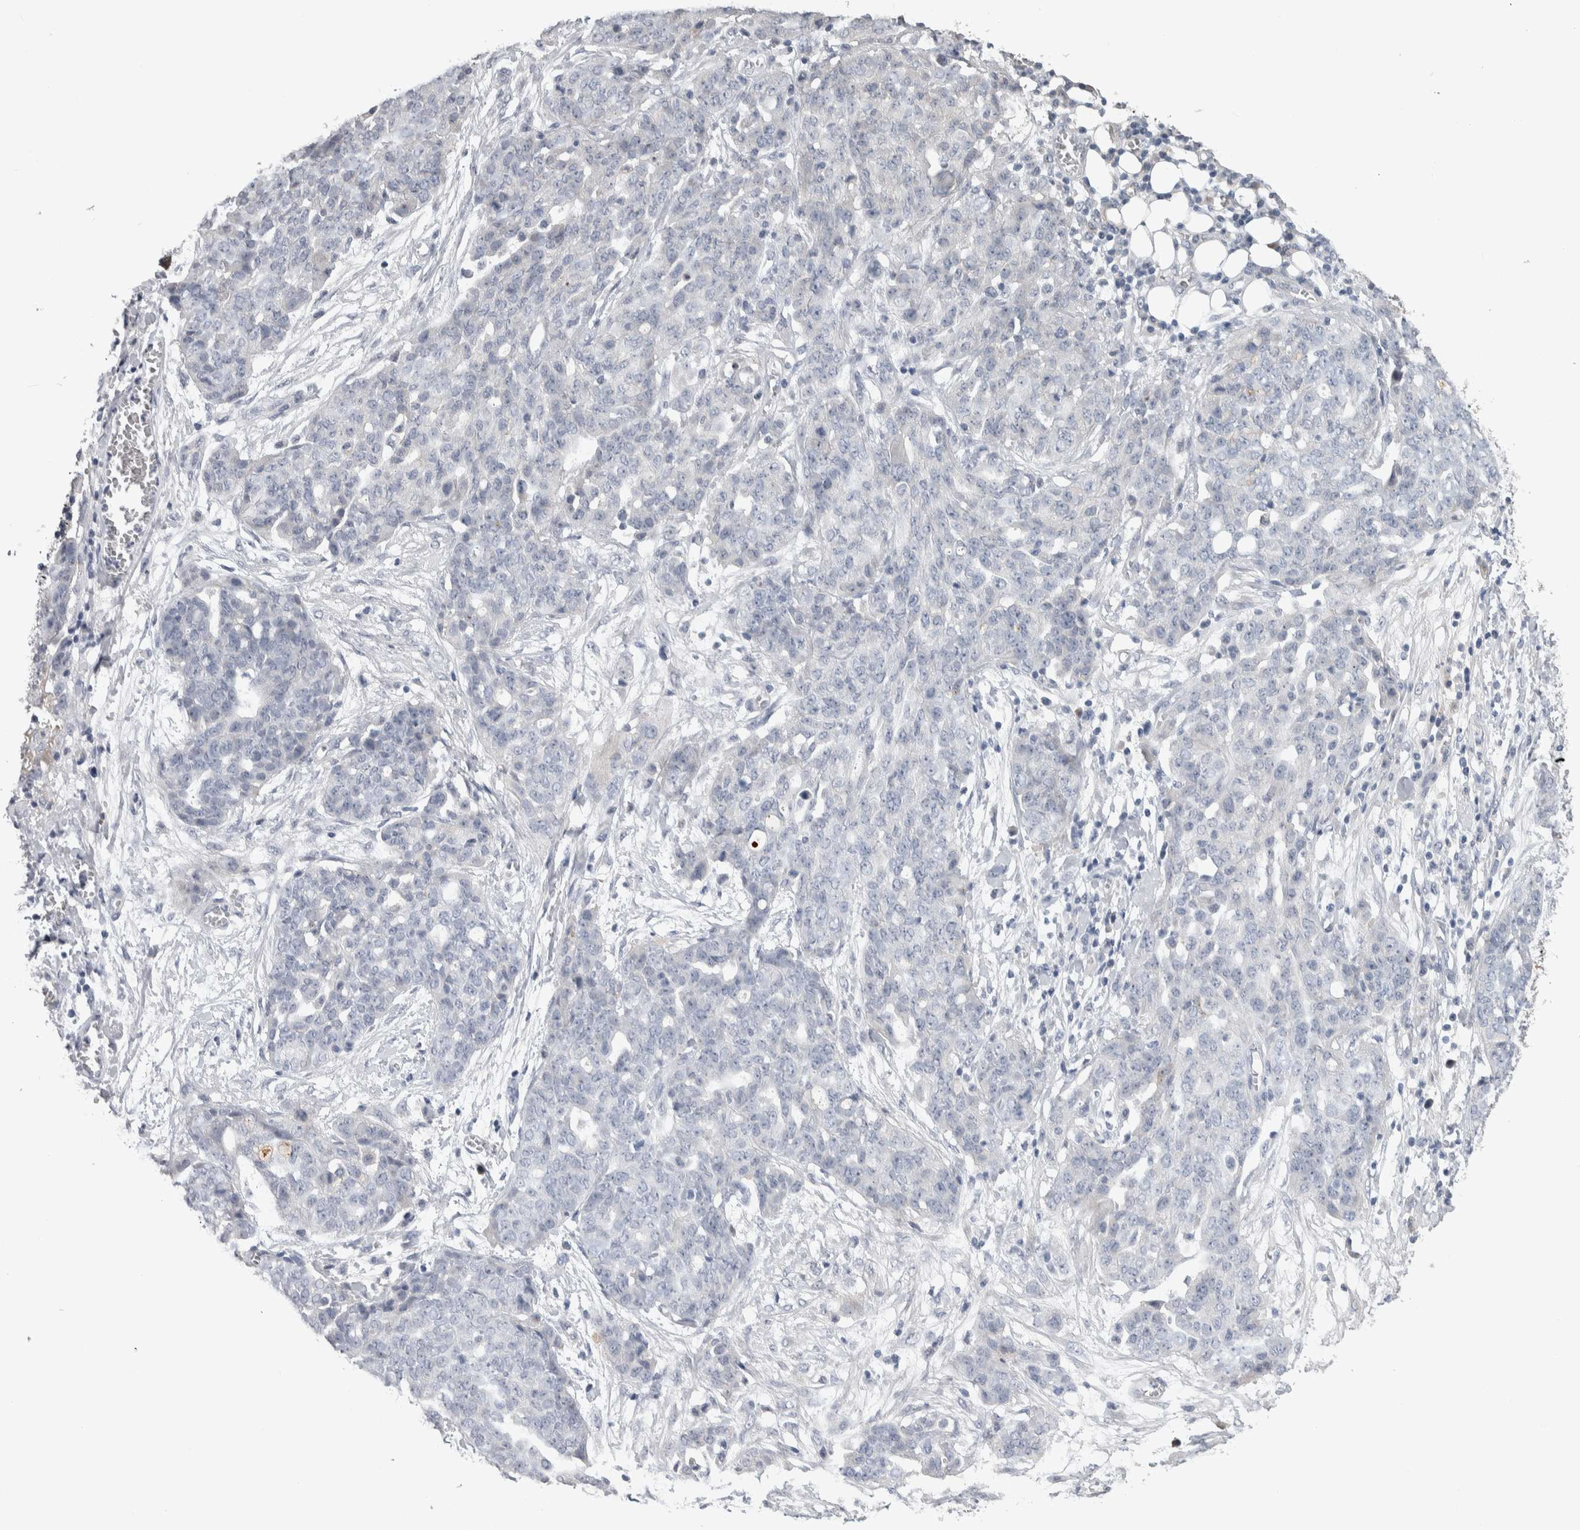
{"staining": {"intensity": "negative", "quantity": "none", "location": "none"}, "tissue": "ovarian cancer", "cell_type": "Tumor cells", "image_type": "cancer", "snomed": [{"axis": "morphology", "description": "Cystadenocarcinoma, serous, NOS"}, {"axis": "topography", "description": "Soft tissue"}, {"axis": "topography", "description": "Ovary"}], "caption": "Micrograph shows no significant protein expression in tumor cells of serous cystadenocarcinoma (ovarian).", "gene": "TMEM102", "patient": {"sex": "female", "age": 57}}